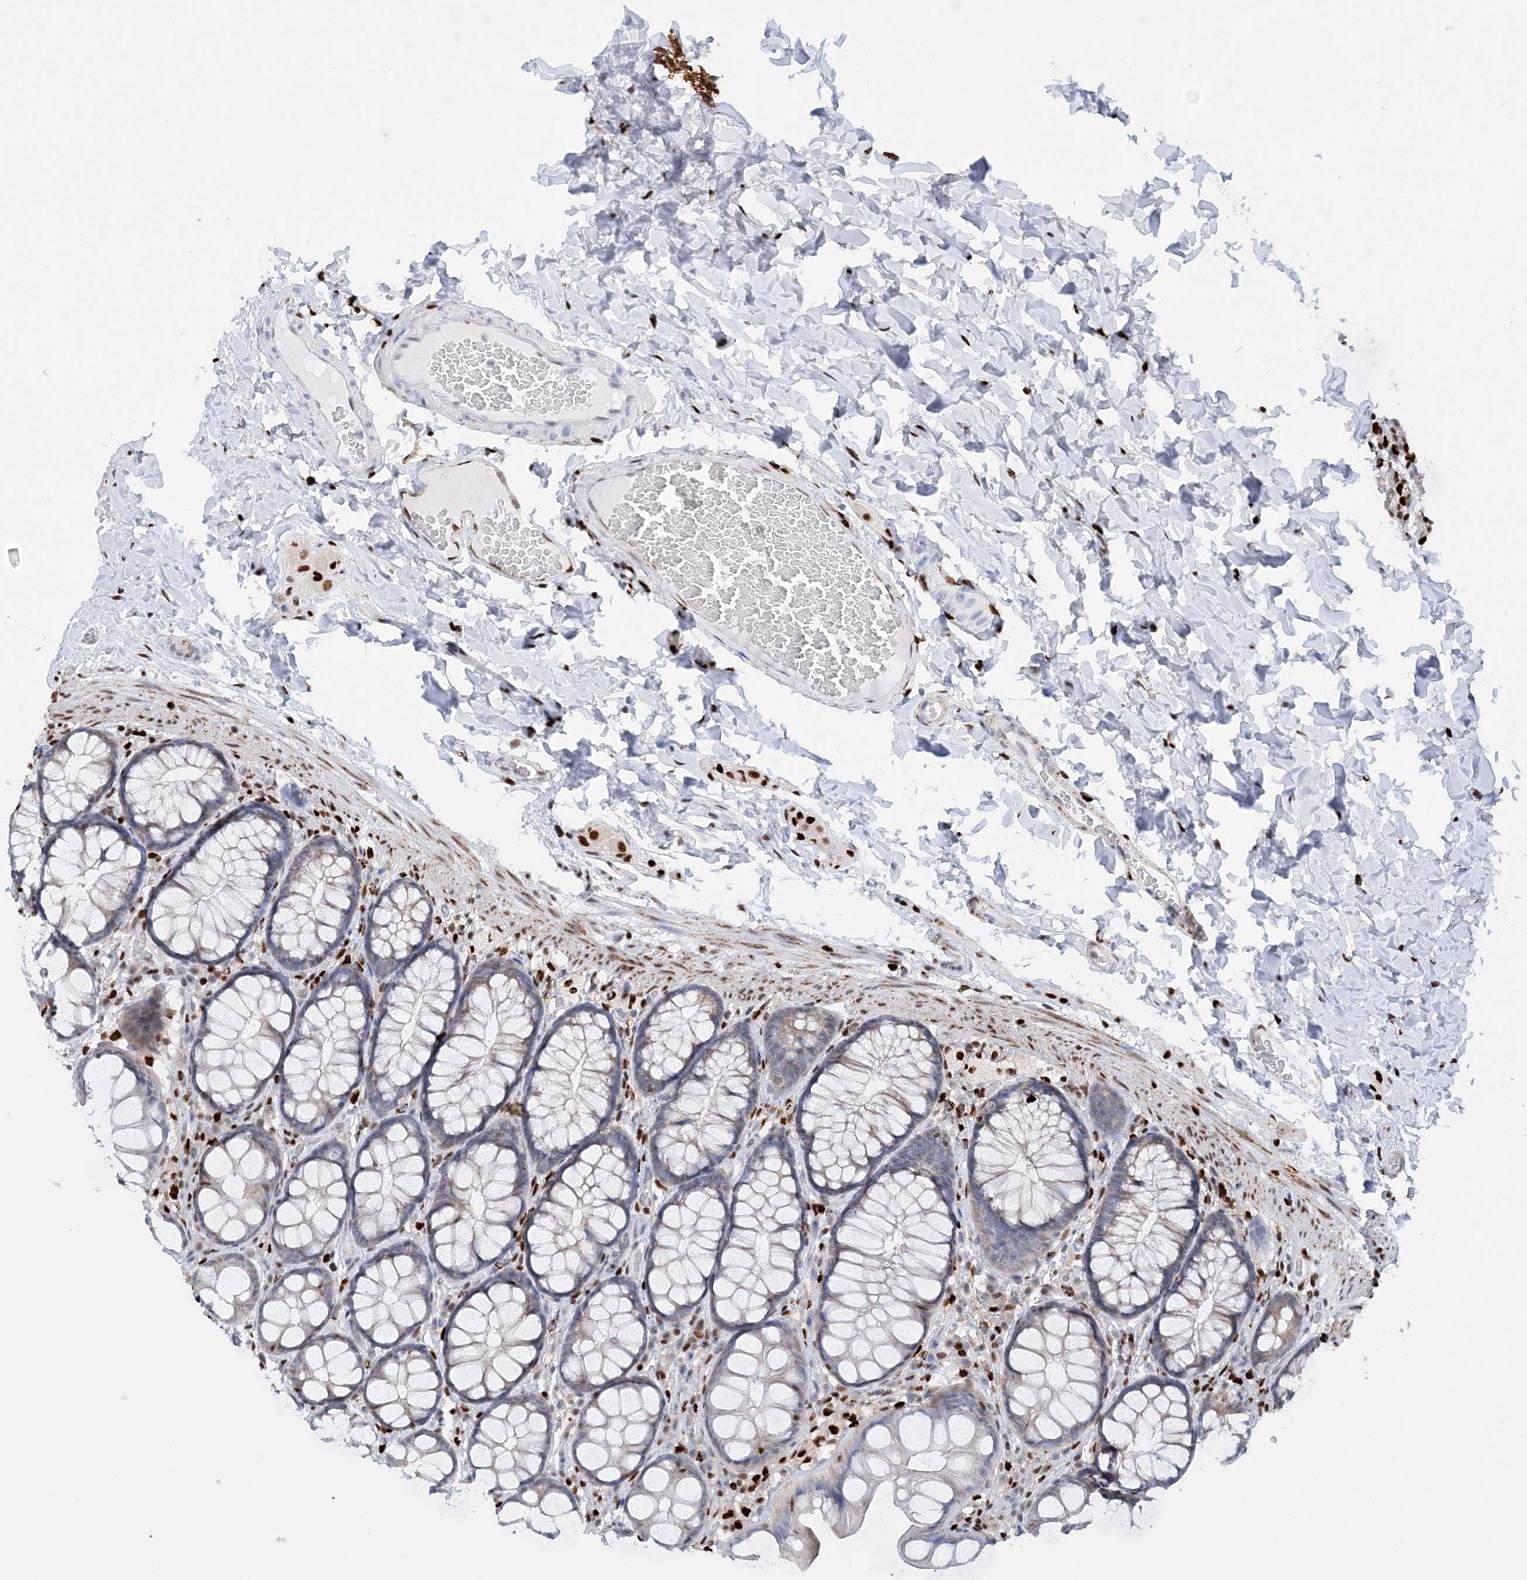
{"staining": {"intensity": "moderate", "quantity": "25%-75%", "location": "nuclear"}, "tissue": "colon", "cell_type": "Endothelial cells", "image_type": "normal", "snomed": [{"axis": "morphology", "description": "Normal tissue, NOS"}, {"axis": "topography", "description": "Colon"}], "caption": "A medium amount of moderate nuclear staining is present in approximately 25%-75% of endothelial cells in unremarkable colon. (Stains: DAB in brown, nuclei in blue, Microscopy: brightfield microscopy at high magnification).", "gene": "NIT2", "patient": {"sex": "male", "age": 47}}